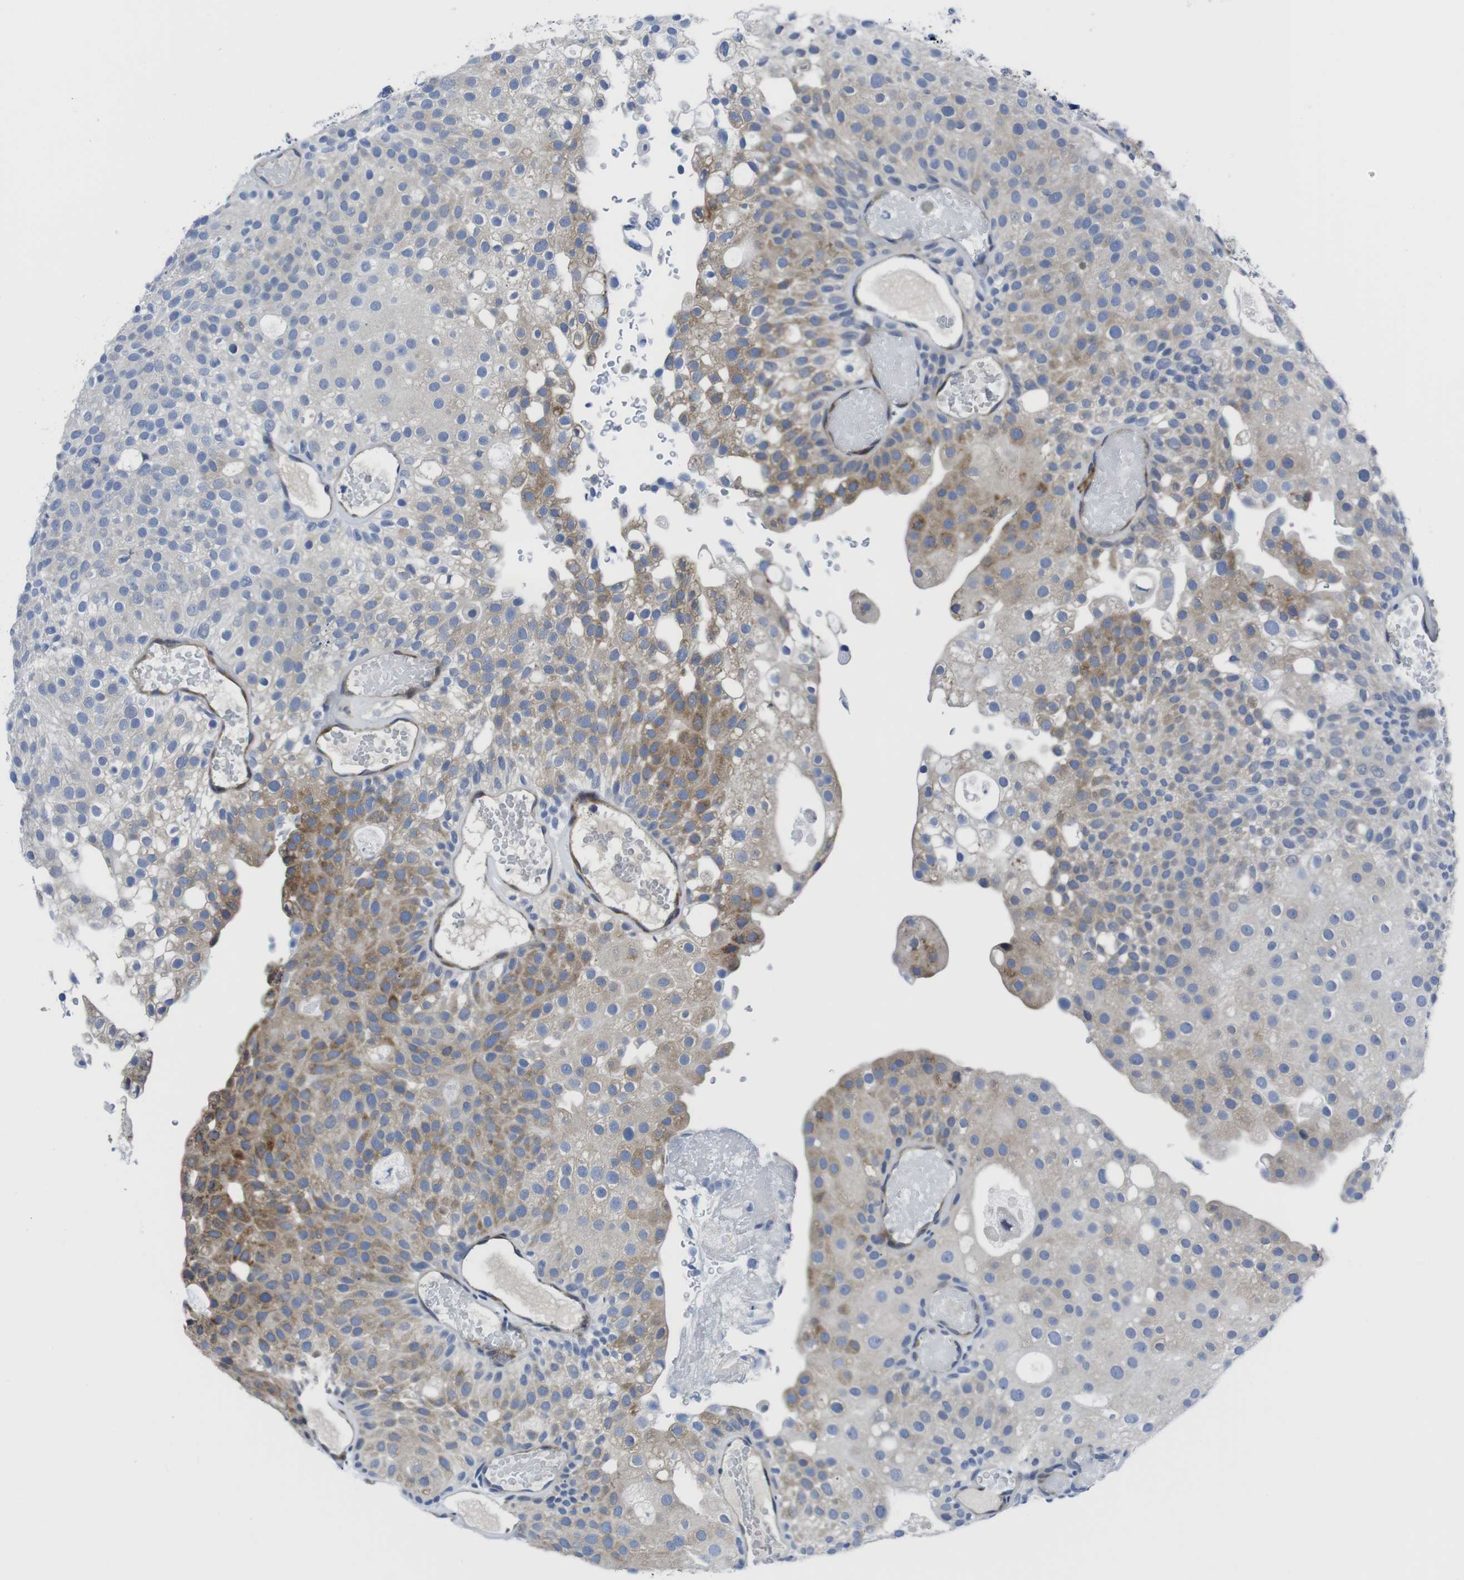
{"staining": {"intensity": "moderate", "quantity": "25%-75%", "location": "cytoplasmic/membranous"}, "tissue": "urothelial cancer", "cell_type": "Tumor cells", "image_type": "cancer", "snomed": [{"axis": "morphology", "description": "Urothelial carcinoma, Low grade"}, {"axis": "topography", "description": "Urinary bladder"}], "caption": "A brown stain labels moderate cytoplasmic/membranous staining of a protein in human low-grade urothelial carcinoma tumor cells.", "gene": "EIF4A1", "patient": {"sex": "male", "age": 78}}